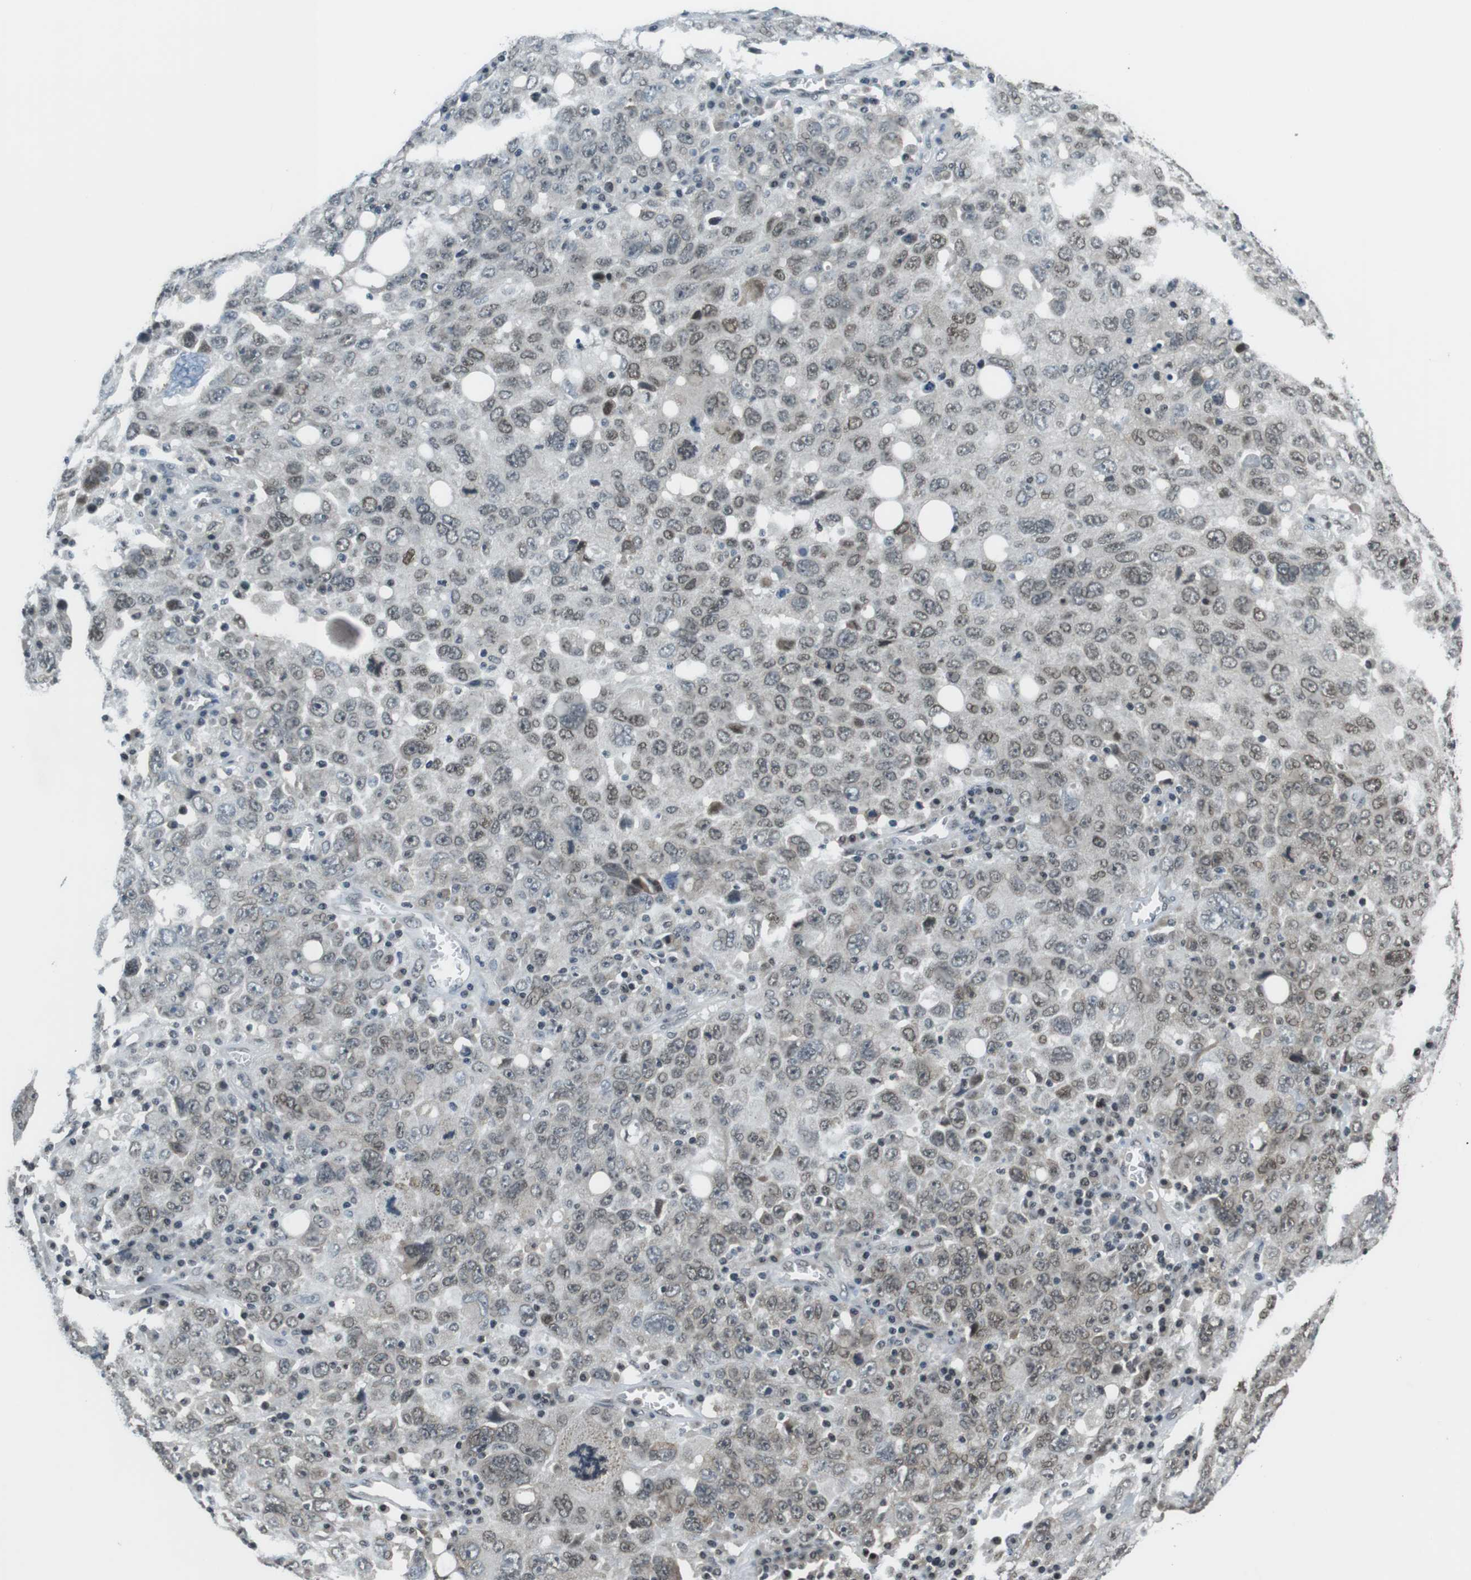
{"staining": {"intensity": "weak", "quantity": "25%-75%", "location": "nuclear"}, "tissue": "ovarian cancer", "cell_type": "Tumor cells", "image_type": "cancer", "snomed": [{"axis": "morphology", "description": "Carcinoma, endometroid"}, {"axis": "topography", "description": "Ovary"}], "caption": "A photomicrograph showing weak nuclear positivity in about 25%-75% of tumor cells in ovarian endometroid carcinoma, as visualized by brown immunohistochemical staining.", "gene": "NEK4", "patient": {"sex": "female", "age": 62}}